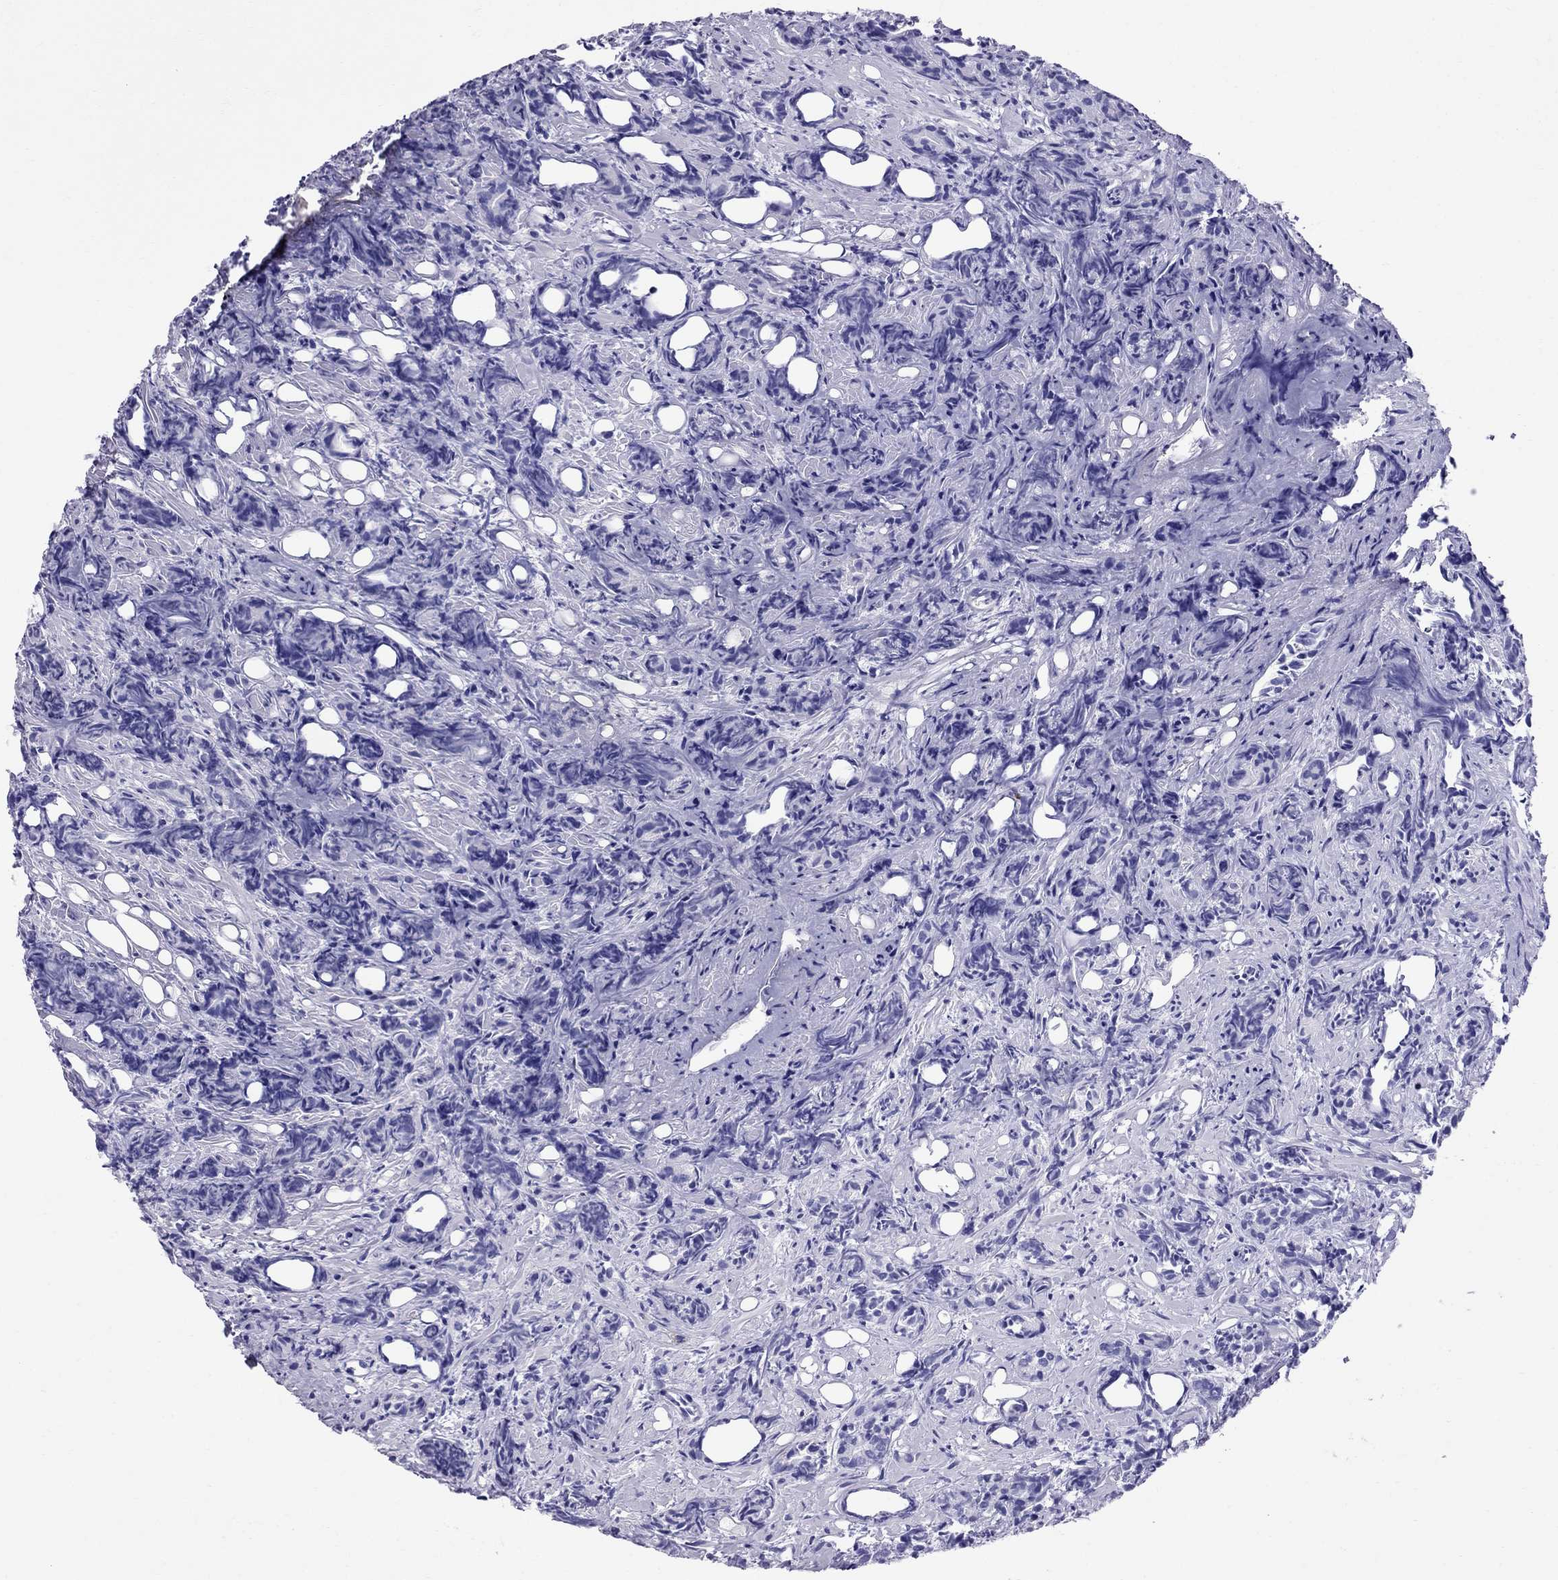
{"staining": {"intensity": "negative", "quantity": "none", "location": "none"}, "tissue": "prostate cancer", "cell_type": "Tumor cells", "image_type": "cancer", "snomed": [{"axis": "morphology", "description": "Adenocarcinoma, High grade"}, {"axis": "topography", "description": "Prostate"}], "caption": "A high-resolution micrograph shows immunohistochemistry staining of prostate cancer (adenocarcinoma (high-grade)), which displays no significant positivity in tumor cells.", "gene": "AVPR1B", "patient": {"sex": "male", "age": 84}}